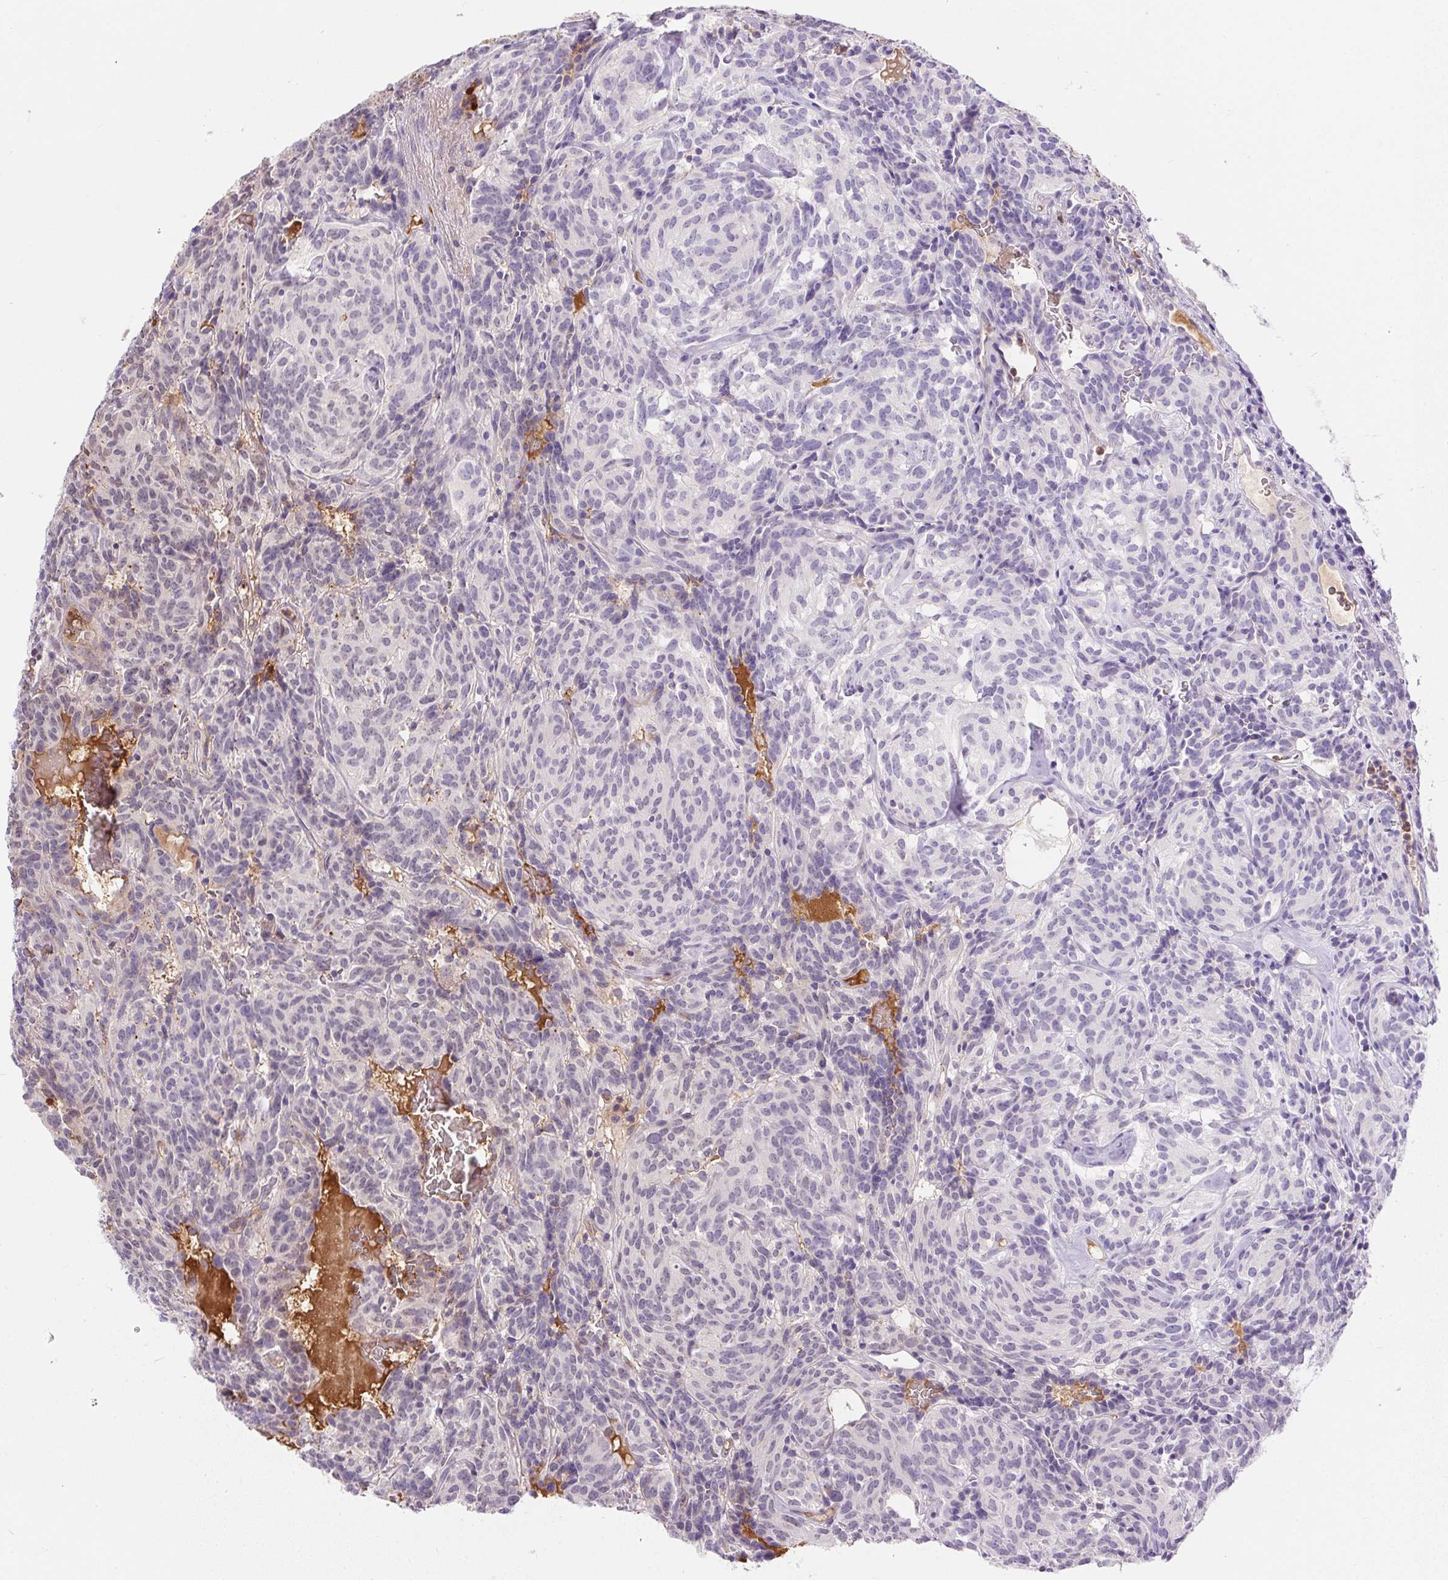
{"staining": {"intensity": "moderate", "quantity": "<25%", "location": "nuclear"}, "tissue": "carcinoid", "cell_type": "Tumor cells", "image_type": "cancer", "snomed": [{"axis": "morphology", "description": "Carcinoid, malignant, NOS"}, {"axis": "topography", "description": "Lung"}], "caption": "Moderate nuclear positivity is seen in approximately <25% of tumor cells in carcinoid. The staining was performed using DAB (3,3'-diaminobenzidine) to visualize the protein expression in brown, while the nuclei were stained in blue with hematoxylin (Magnification: 20x).", "gene": "ORM1", "patient": {"sex": "female", "age": 61}}